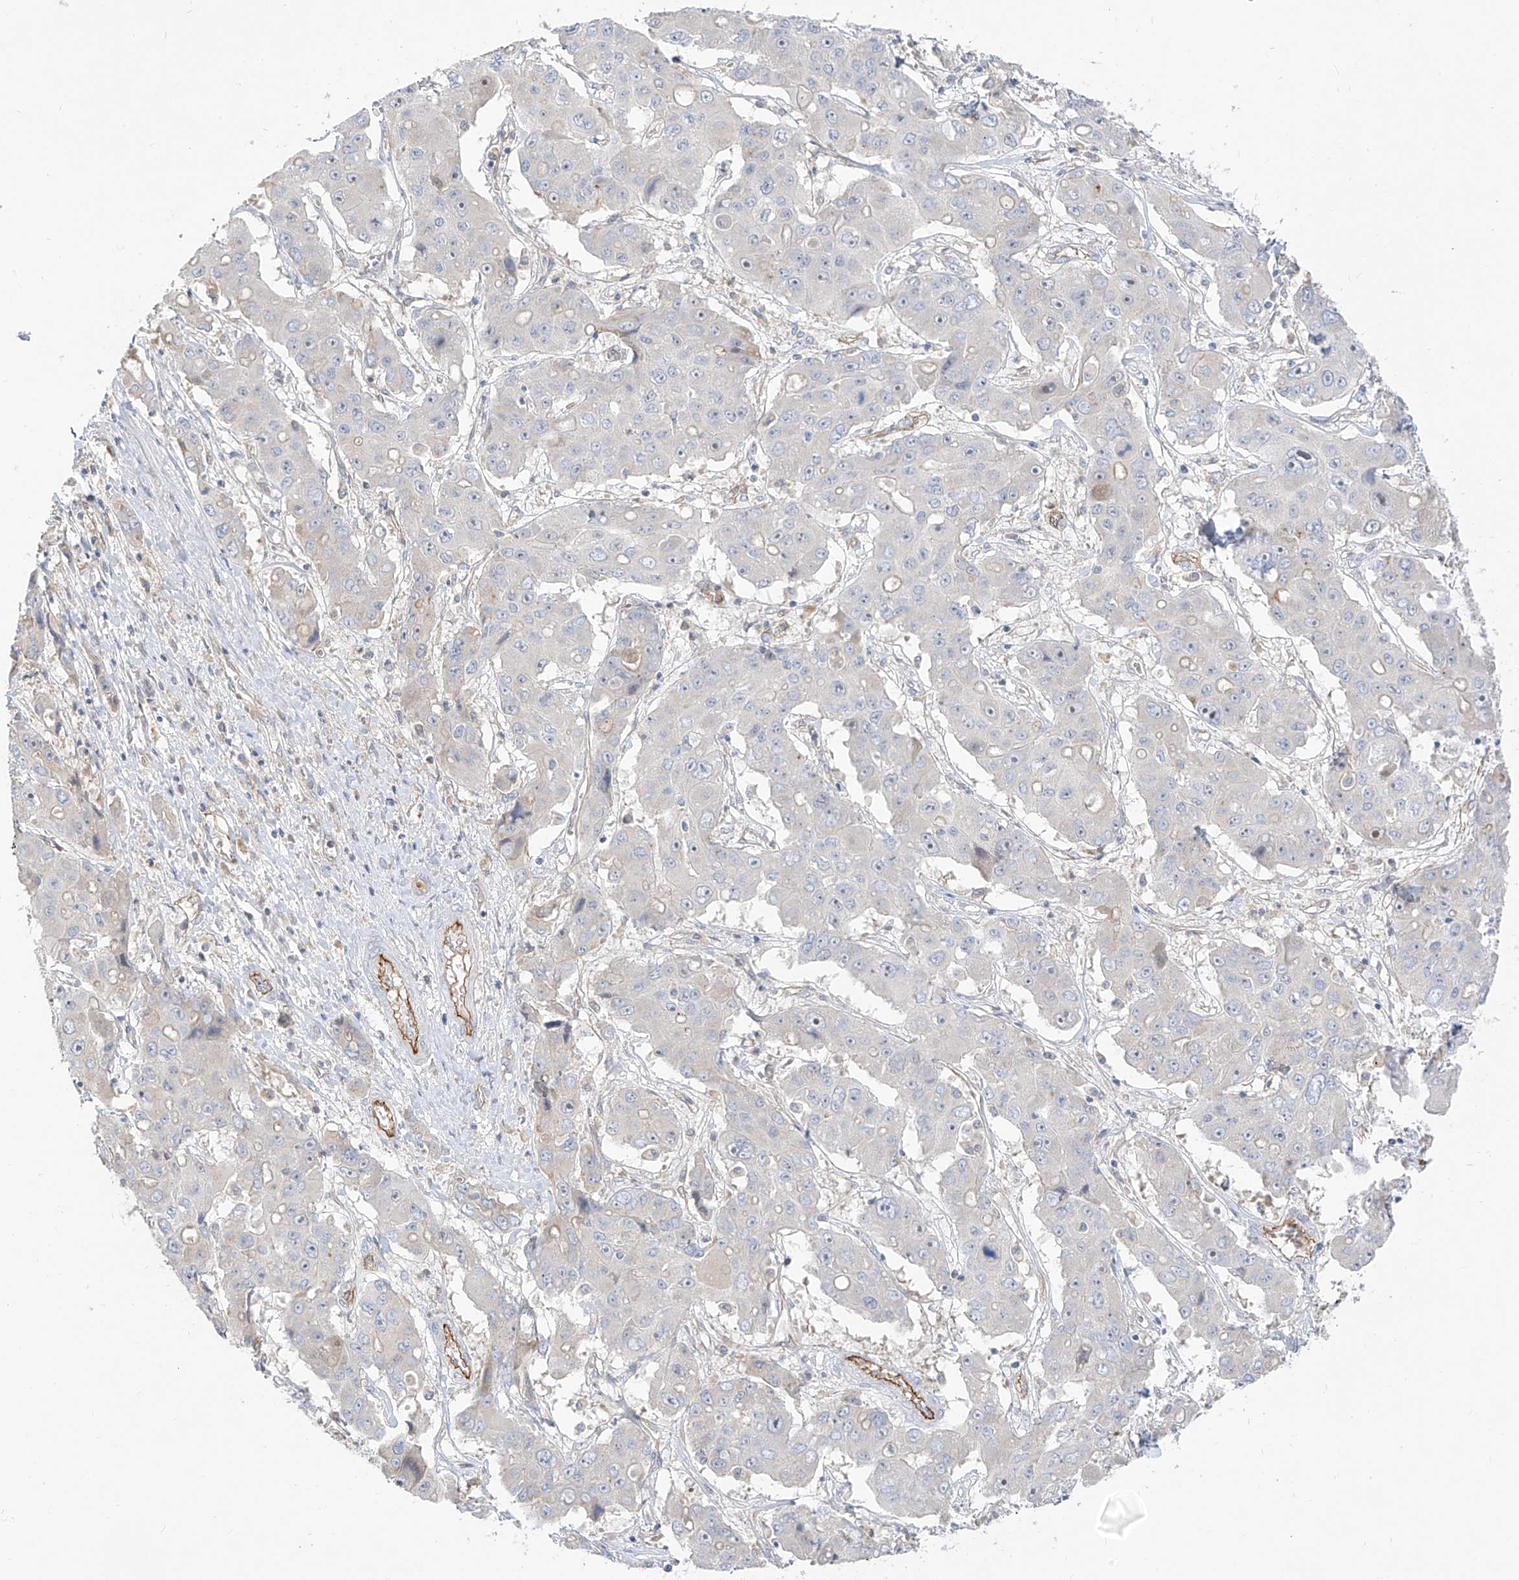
{"staining": {"intensity": "negative", "quantity": "none", "location": "none"}, "tissue": "liver cancer", "cell_type": "Tumor cells", "image_type": "cancer", "snomed": [{"axis": "morphology", "description": "Cholangiocarcinoma"}, {"axis": "topography", "description": "Liver"}], "caption": "Histopathology image shows no significant protein positivity in tumor cells of liver cancer.", "gene": "C2orf42", "patient": {"sex": "male", "age": 67}}